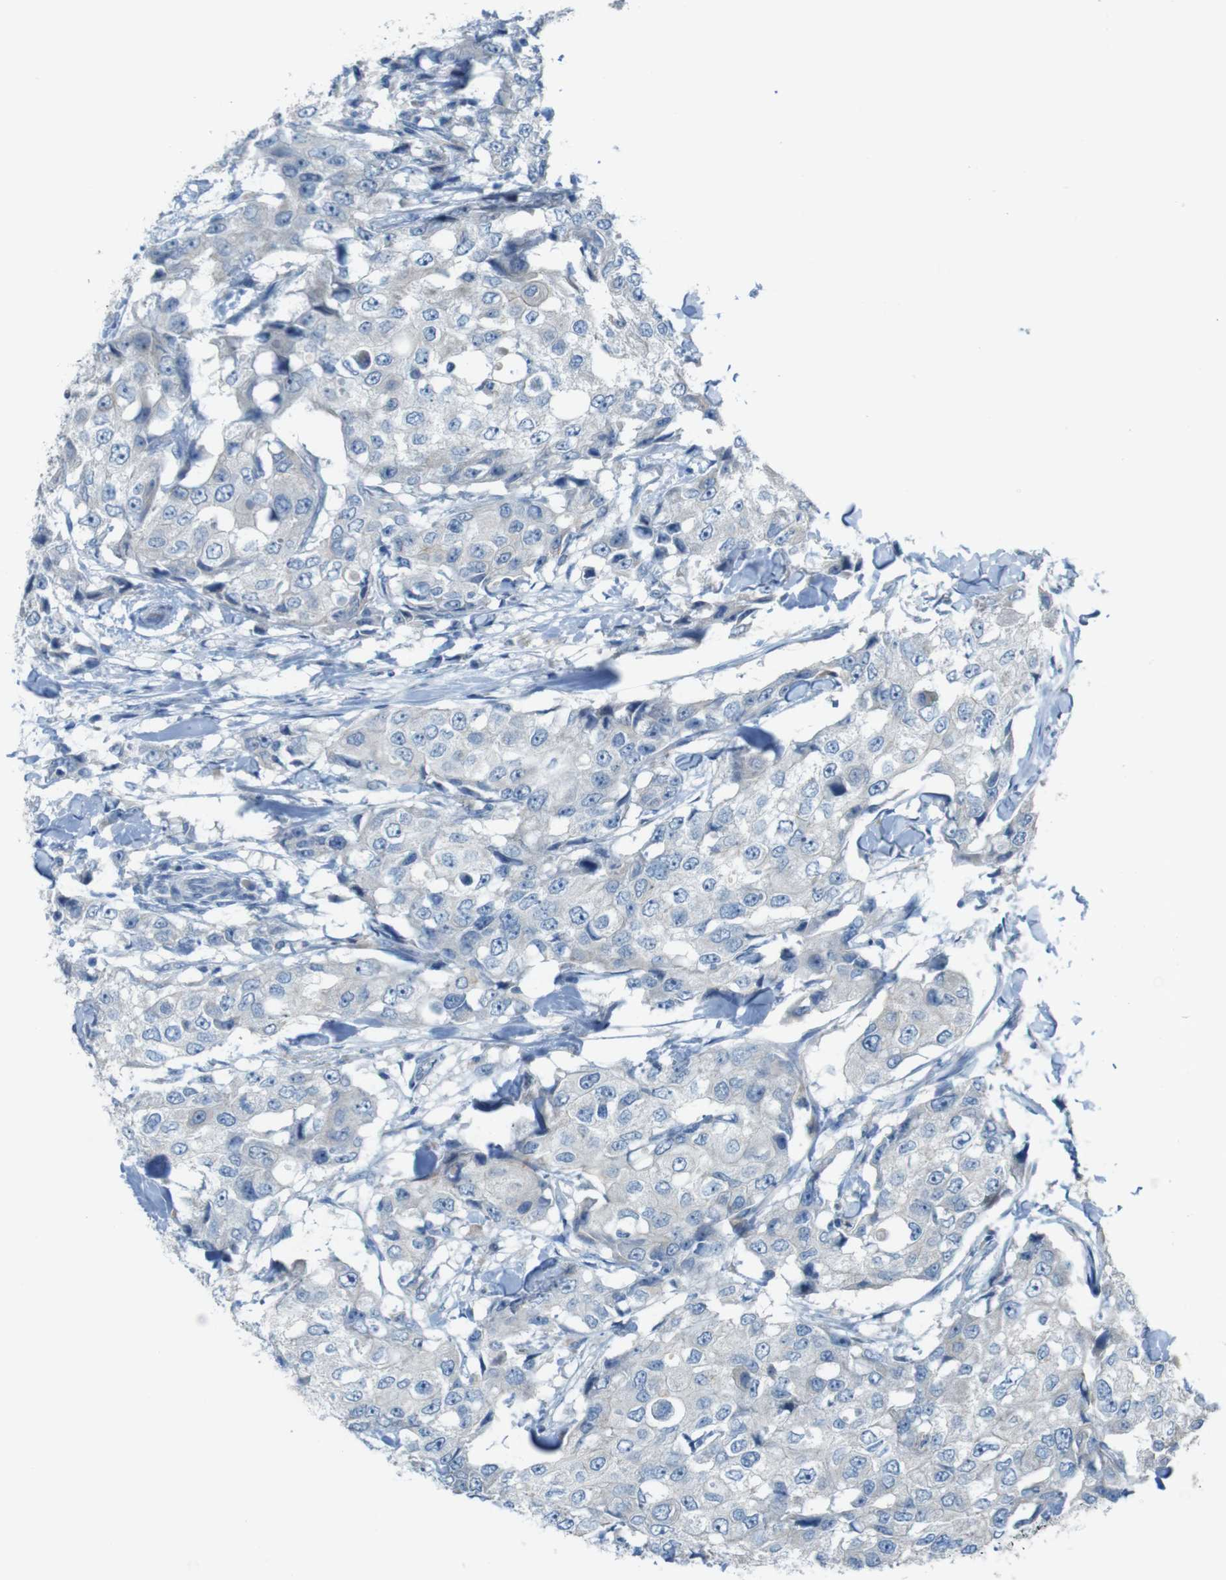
{"staining": {"intensity": "negative", "quantity": "none", "location": "none"}, "tissue": "breast cancer", "cell_type": "Tumor cells", "image_type": "cancer", "snomed": [{"axis": "morphology", "description": "Duct carcinoma"}, {"axis": "topography", "description": "Breast"}], "caption": "Tumor cells are negative for protein expression in human breast intraductal carcinoma.", "gene": "MOGAT3", "patient": {"sex": "female", "age": 27}}